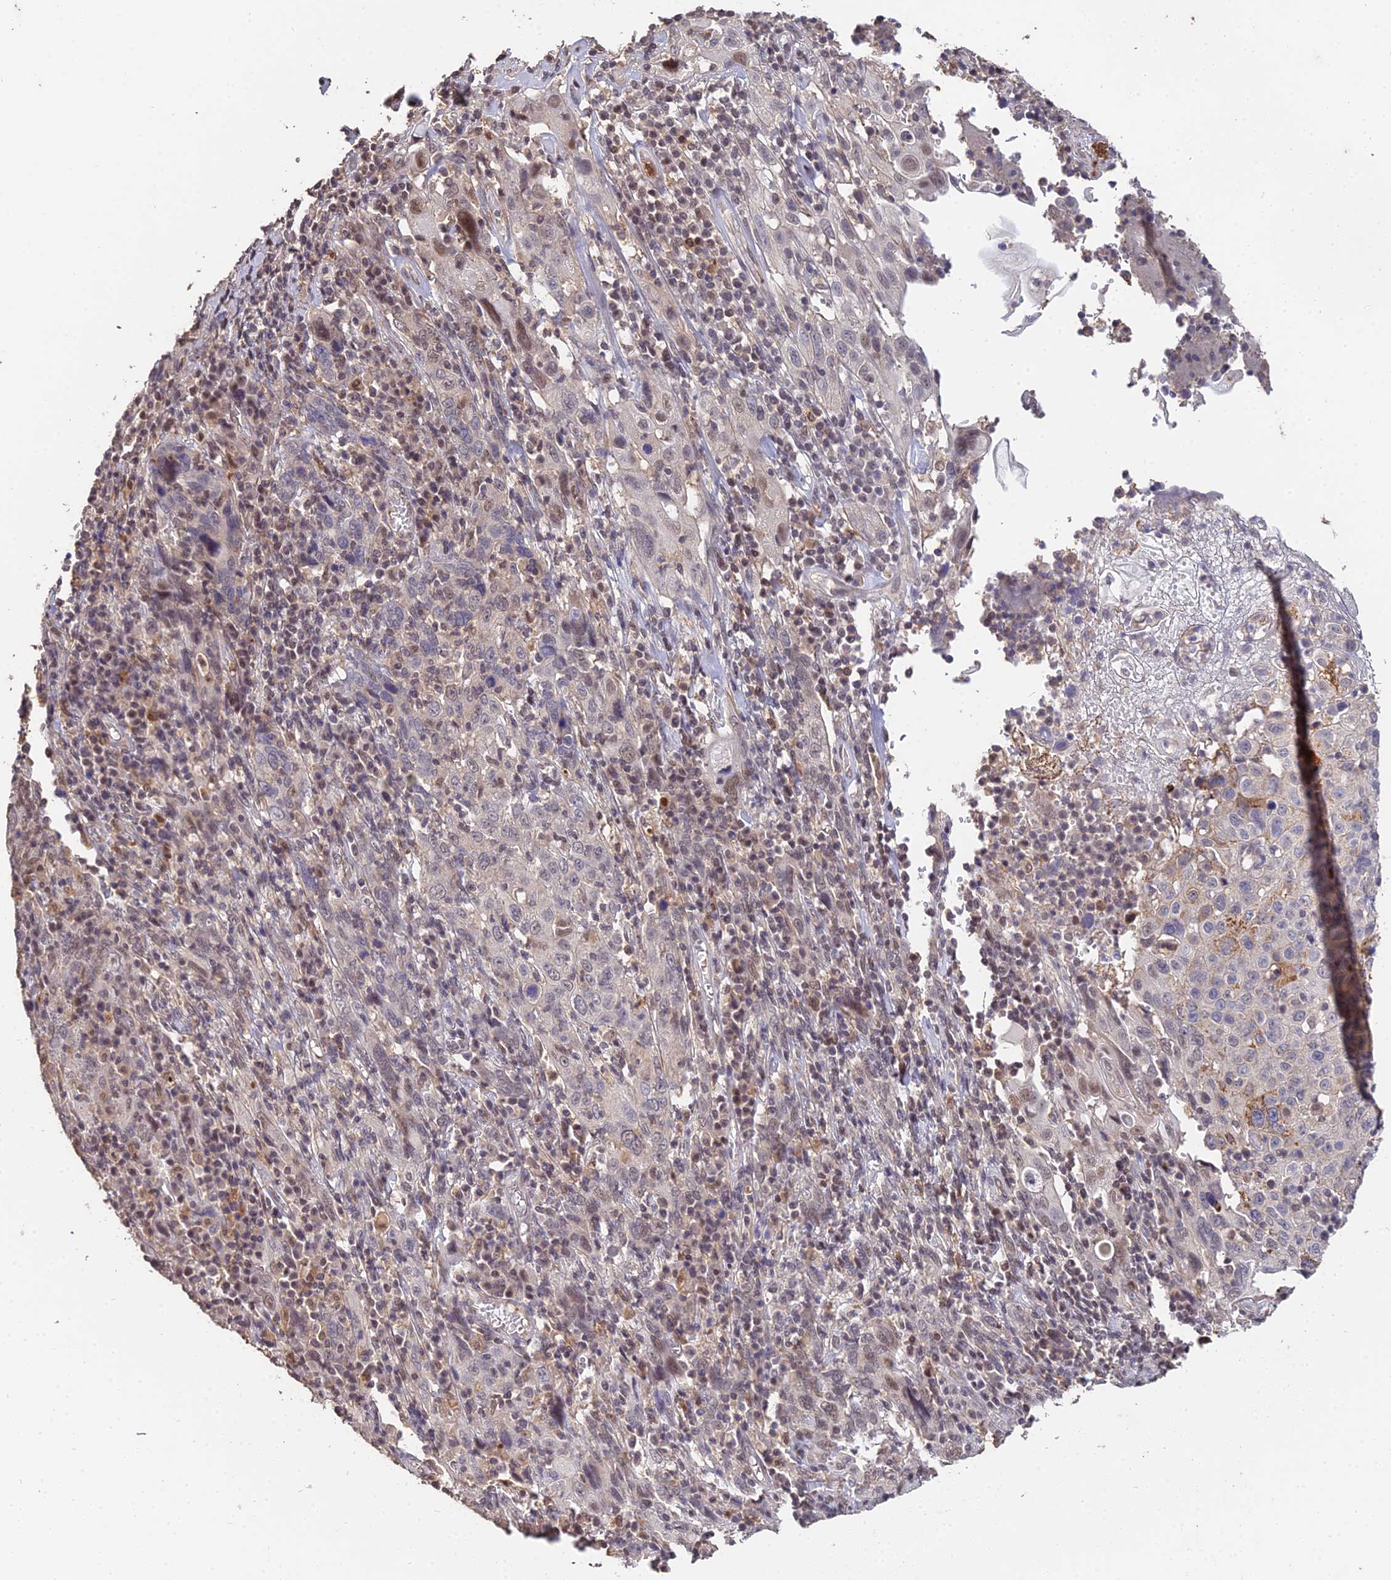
{"staining": {"intensity": "weak", "quantity": "<25%", "location": "nuclear"}, "tissue": "cervical cancer", "cell_type": "Tumor cells", "image_type": "cancer", "snomed": [{"axis": "morphology", "description": "Squamous cell carcinoma, NOS"}, {"axis": "topography", "description": "Cervix"}], "caption": "Image shows no significant protein staining in tumor cells of cervical cancer (squamous cell carcinoma).", "gene": "LSM5", "patient": {"sex": "female", "age": 46}}